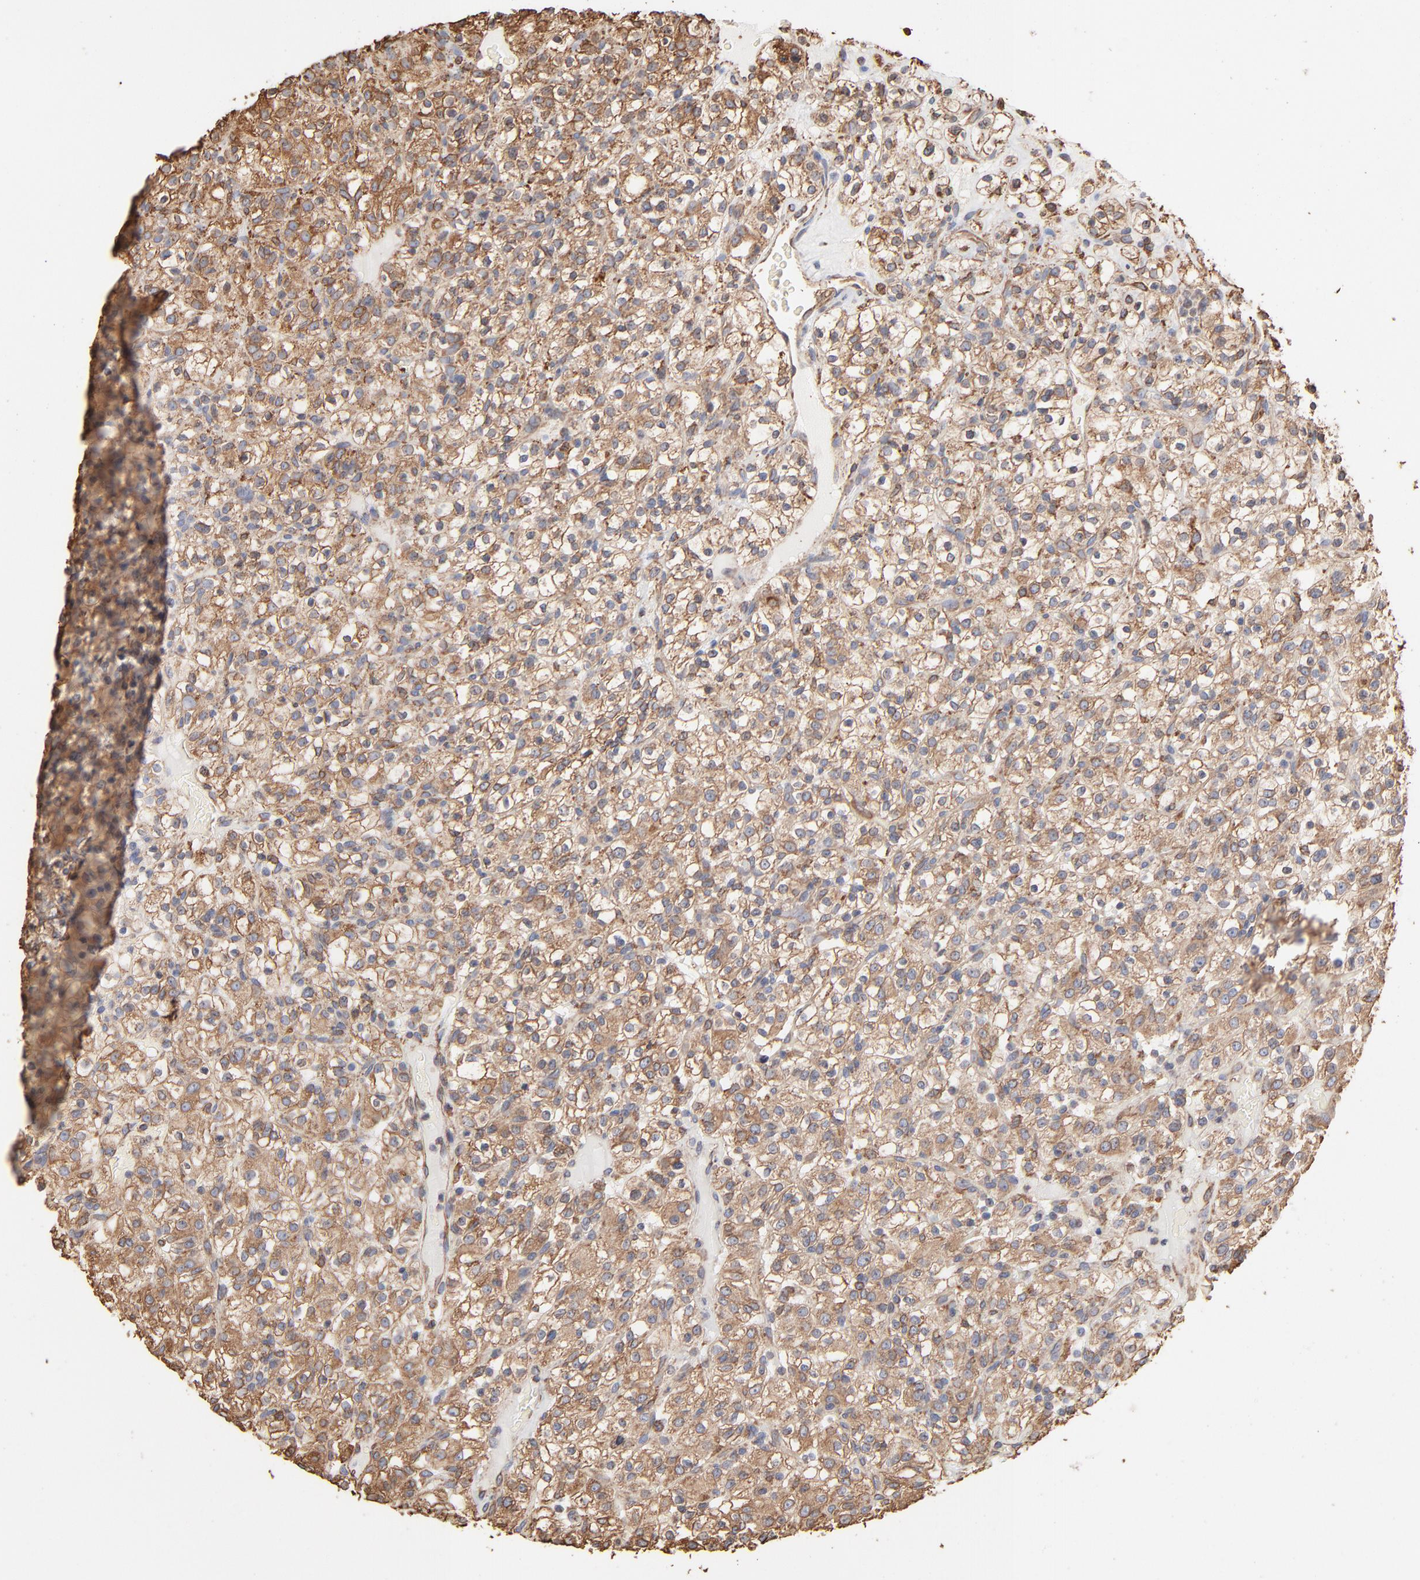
{"staining": {"intensity": "weak", "quantity": ">75%", "location": "cytoplasmic/membranous"}, "tissue": "renal cancer", "cell_type": "Tumor cells", "image_type": "cancer", "snomed": [{"axis": "morphology", "description": "Normal tissue, NOS"}, {"axis": "morphology", "description": "Adenocarcinoma, NOS"}, {"axis": "topography", "description": "Kidney"}], "caption": "DAB immunohistochemical staining of human renal adenocarcinoma demonstrates weak cytoplasmic/membranous protein staining in approximately >75% of tumor cells.", "gene": "PDIA3", "patient": {"sex": "female", "age": 72}}